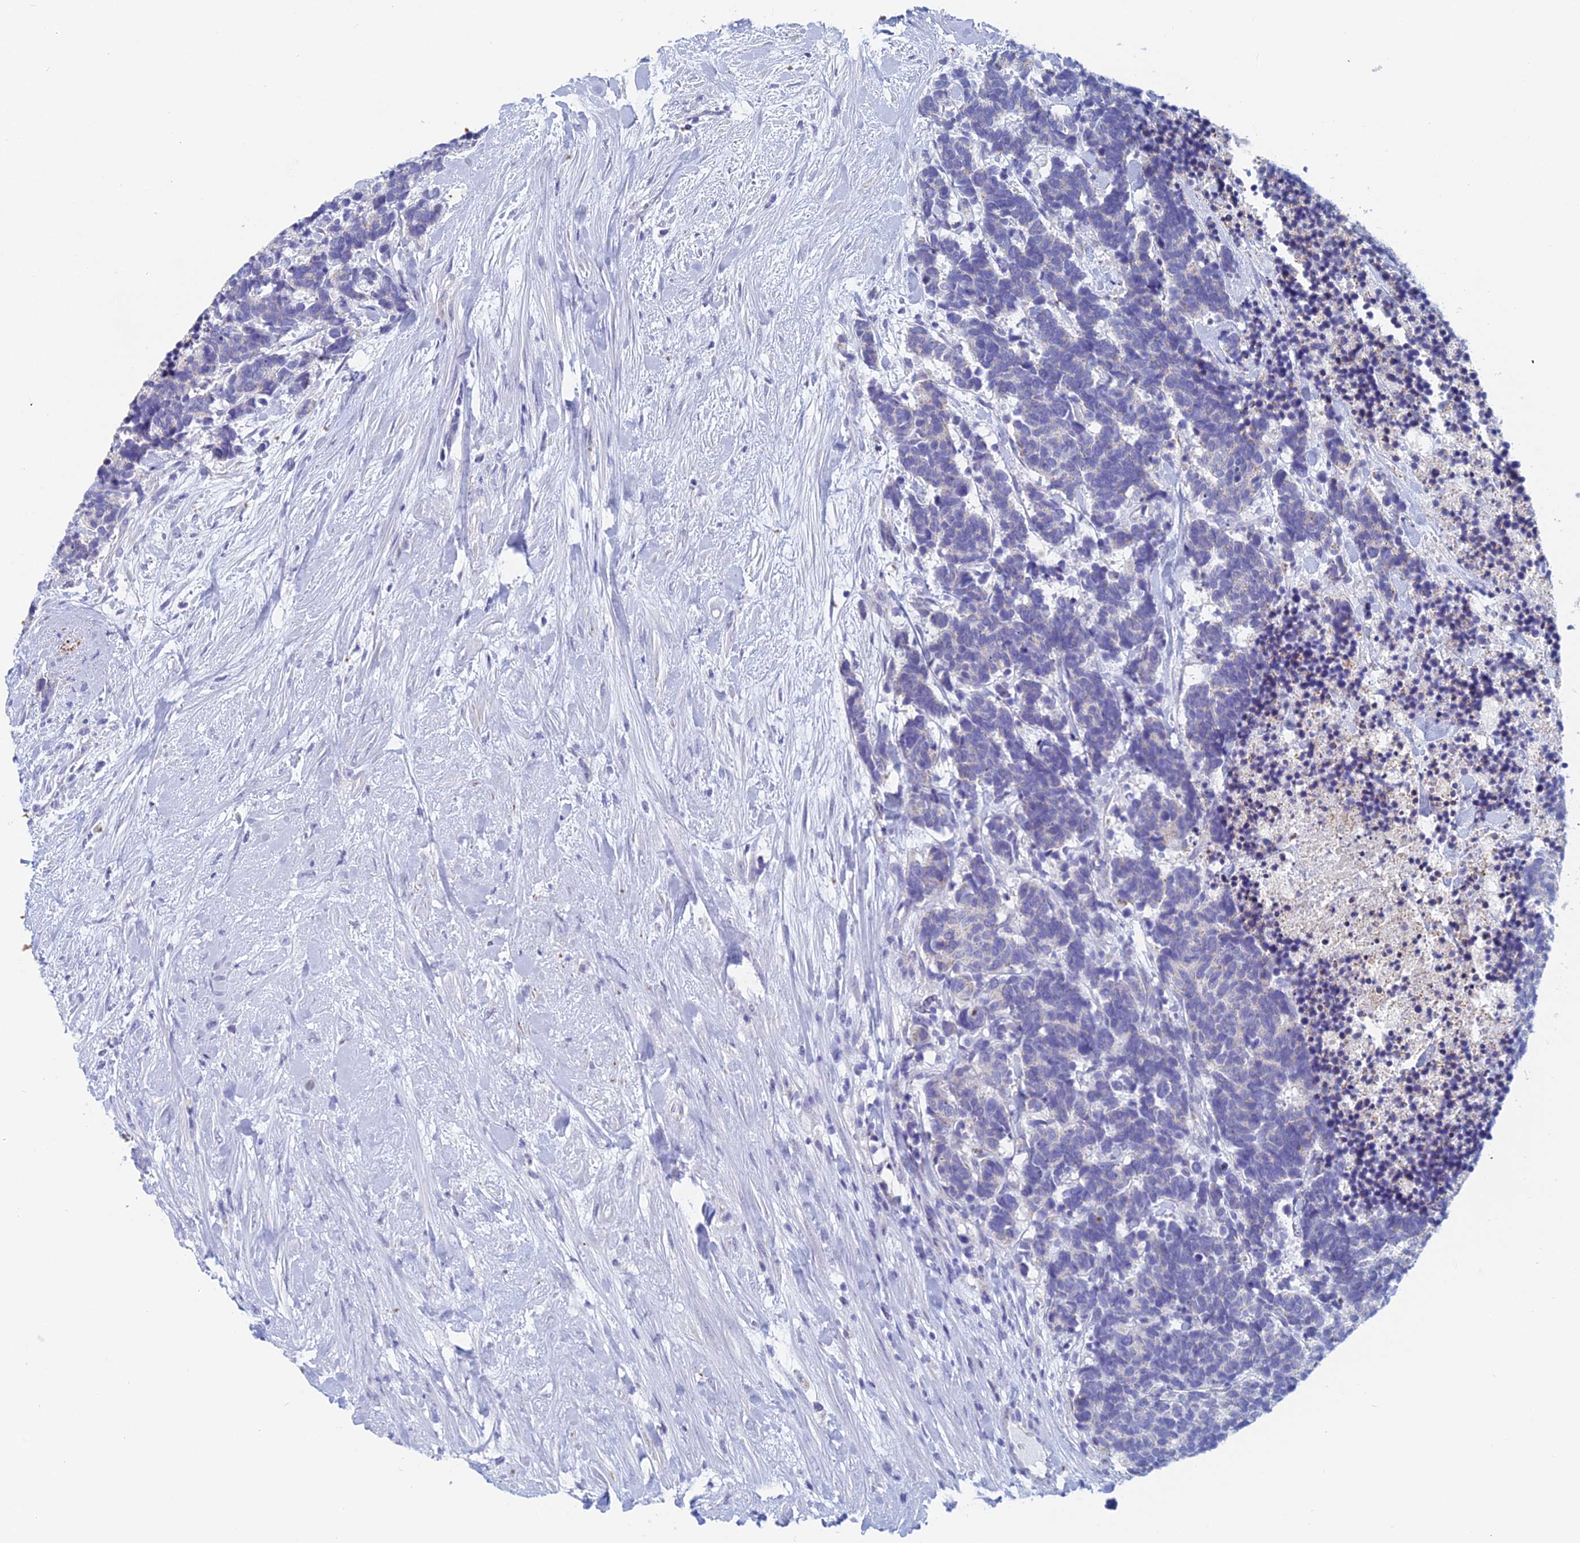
{"staining": {"intensity": "negative", "quantity": "none", "location": "none"}, "tissue": "carcinoid", "cell_type": "Tumor cells", "image_type": "cancer", "snomed": [{"axis": "morphology", "description": "Carcinoma, NOS"}, {"axis": "morphology", "description": "Carcinoid, malignant, NOS"}, {"axis": "topography", "description": "Prostate"}], "caption": "Protein analysis of malignant carcinoid reveals no significant staining in tumor cells.", "gene": "ACSM1", "patient": {"sex": "male", "age": 57}}